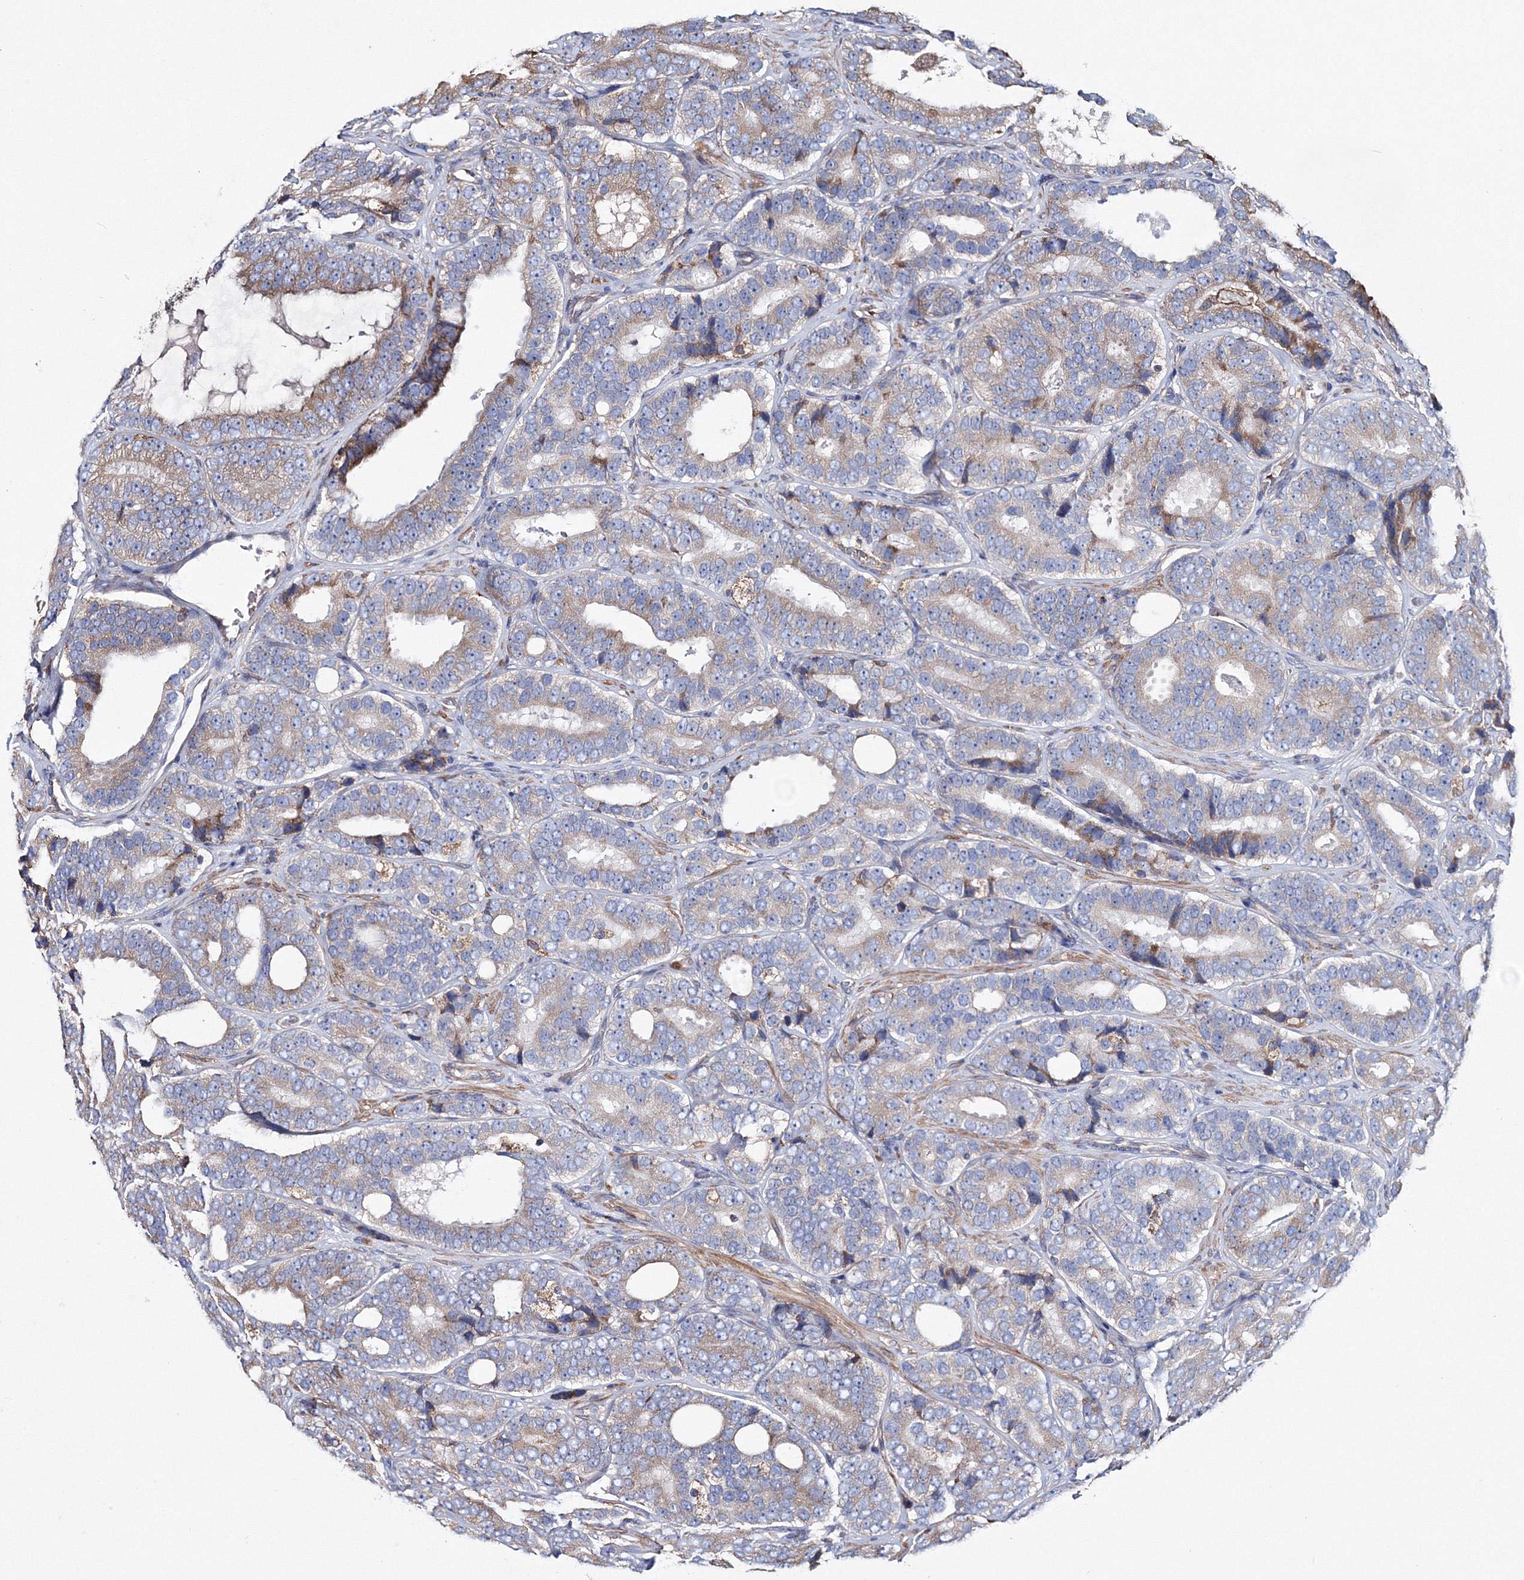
{"staining": {"intensity": "weak", "quantity": "25%-75%", "location": "cytoplasmic/membranous"}, "tissue": "prostate cancer", "cell_type": "Tumor cells", "image_type": "cancer", "snomed": [{"axis": "morphology", "description": "Adenocarcinoma, High grade"}, {"axis": "topography", "description": "Prostate"}], "caption": "Prostate high-grade adenocarcinoma stained with a brown dye displays weak cytoplasmic/membranous positive expression in approximately 25%-75% of tumor cells.", "gene": "VPS8", "patient": {"sex": "male", "age": 56}}